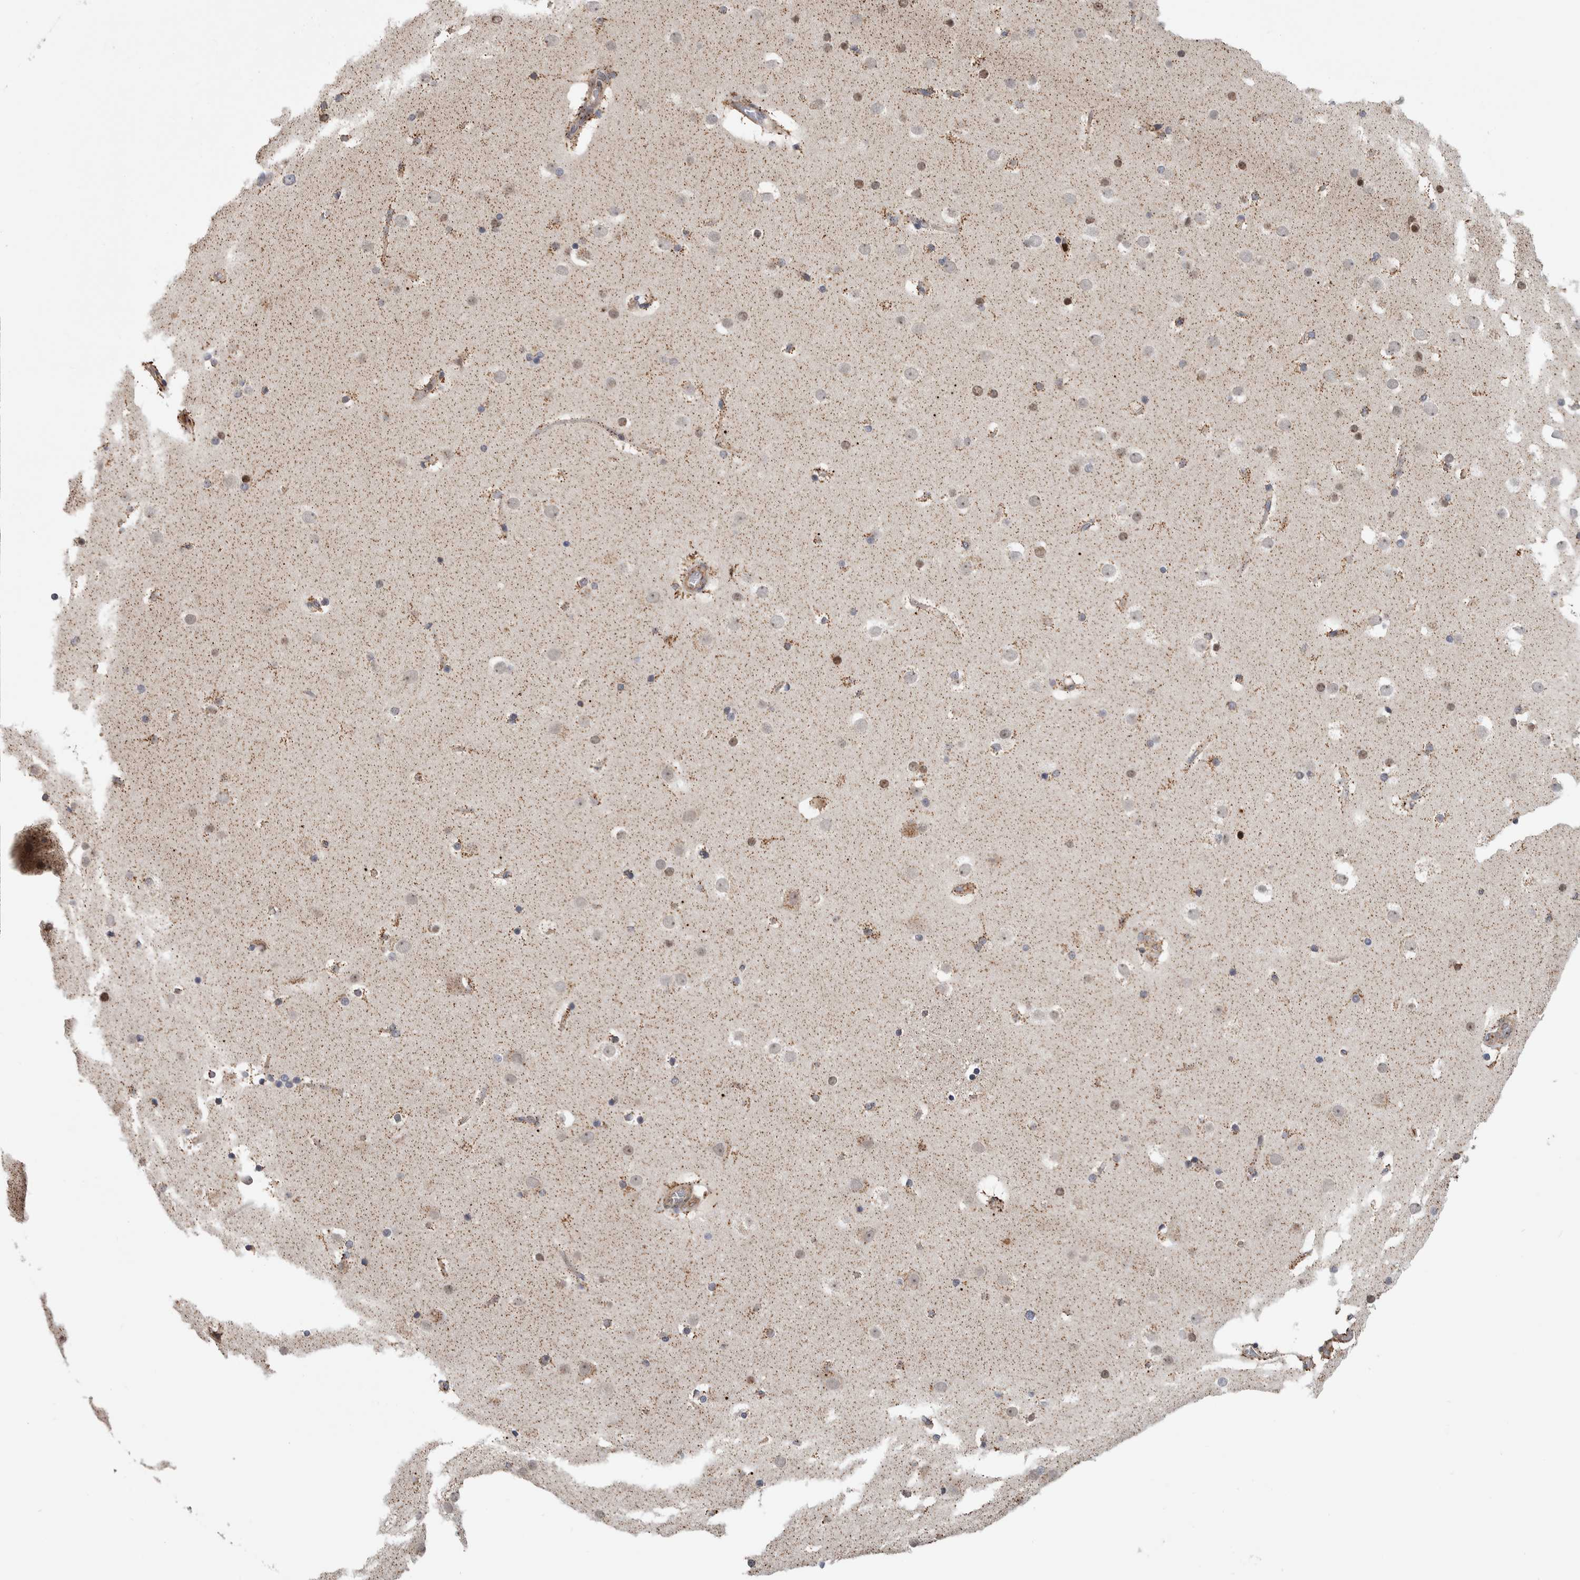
{"staining": {"intensity": "weak", "quantity": ">75%", "location": "cytoplasmic/membranous"}, "tissue": "cerebral cortex", "cell_type": "Endothelial cells", "image_type": "normal", "snomed": [{"axis": "morphology", "description": "Normal tissue, NOS"}, {"axis": "topography", "description": "Cerebral cortex"}], "caption": "Protein expression analysis of unremarkable cerebral cortex shows weak cytoplasmic/membranous expression in about >75% of endothelial cells.", "gene": "MSL1", "patient": {"sex": "male", "age": 57}}